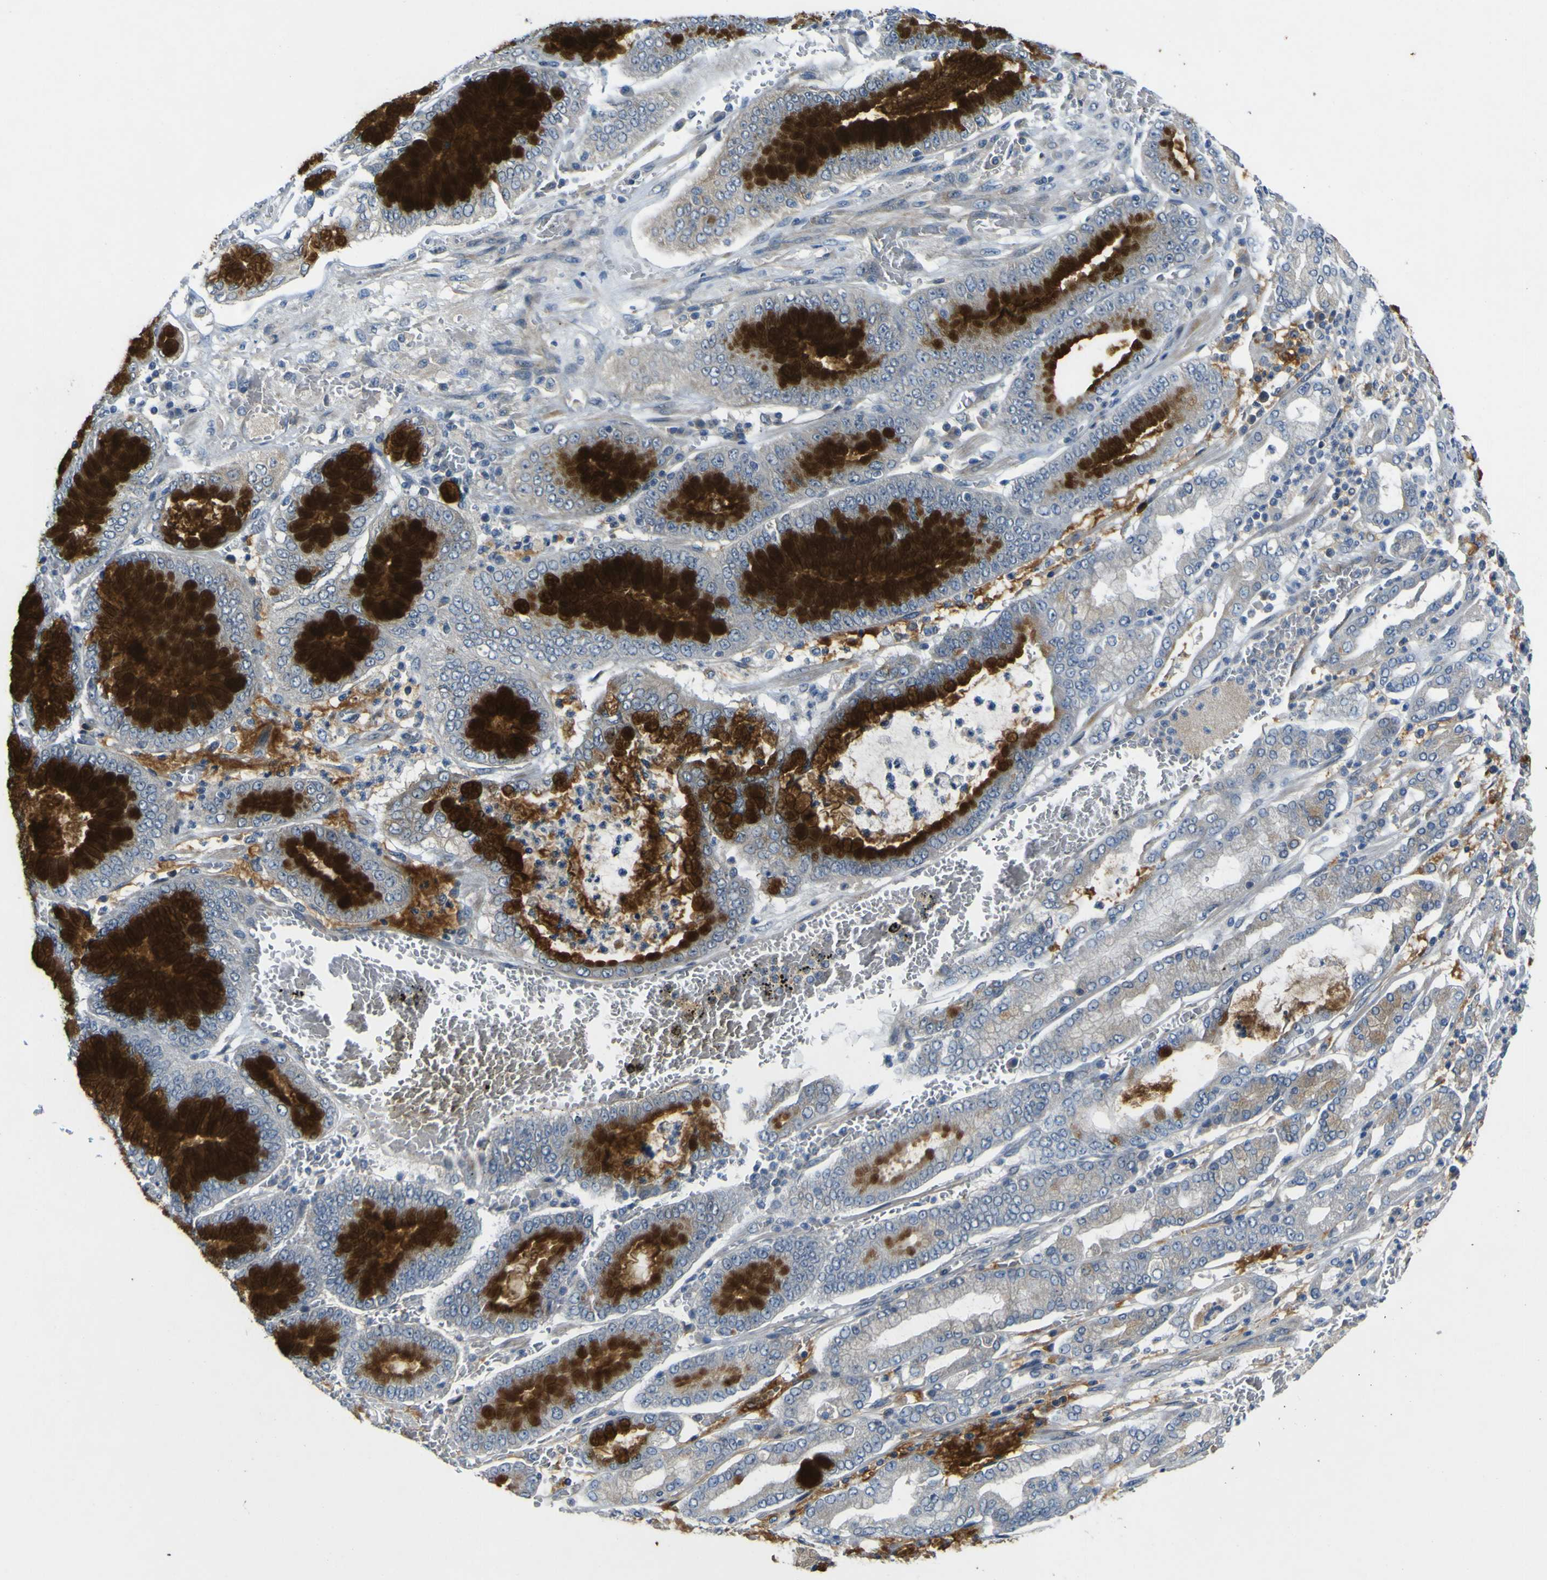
{"staining": {"intensity": "strong", "quantity": ">75%", "location": "cytoplasmic/membranous"}, "tissue": "stomach cancer", "cell_type": "Tumor cells", "image_type": "cancer", "snomed": [{"axis": "morphology", "description": "Normal tissue, NOS"}, {"axis": "morphology", "description": "Adenocarcinoma, NOS"}, {"axis": "topography", "description": "Stomach, upper"}, {"axis": "topography", "description": "Stomach"}], "caption": "An immunohistochemistry photomicrograph of tumor tissue is shown. Protein staining in brown shows strong cytoplasmic/membranous positivity in stomach cancer within tumor cells. Immunohistochemistry (ihc) stains the protein of interest in brown and the nuclei are stained blue.", "gene": "LDLR", "patient": {"sex": "male", "age": 76}}